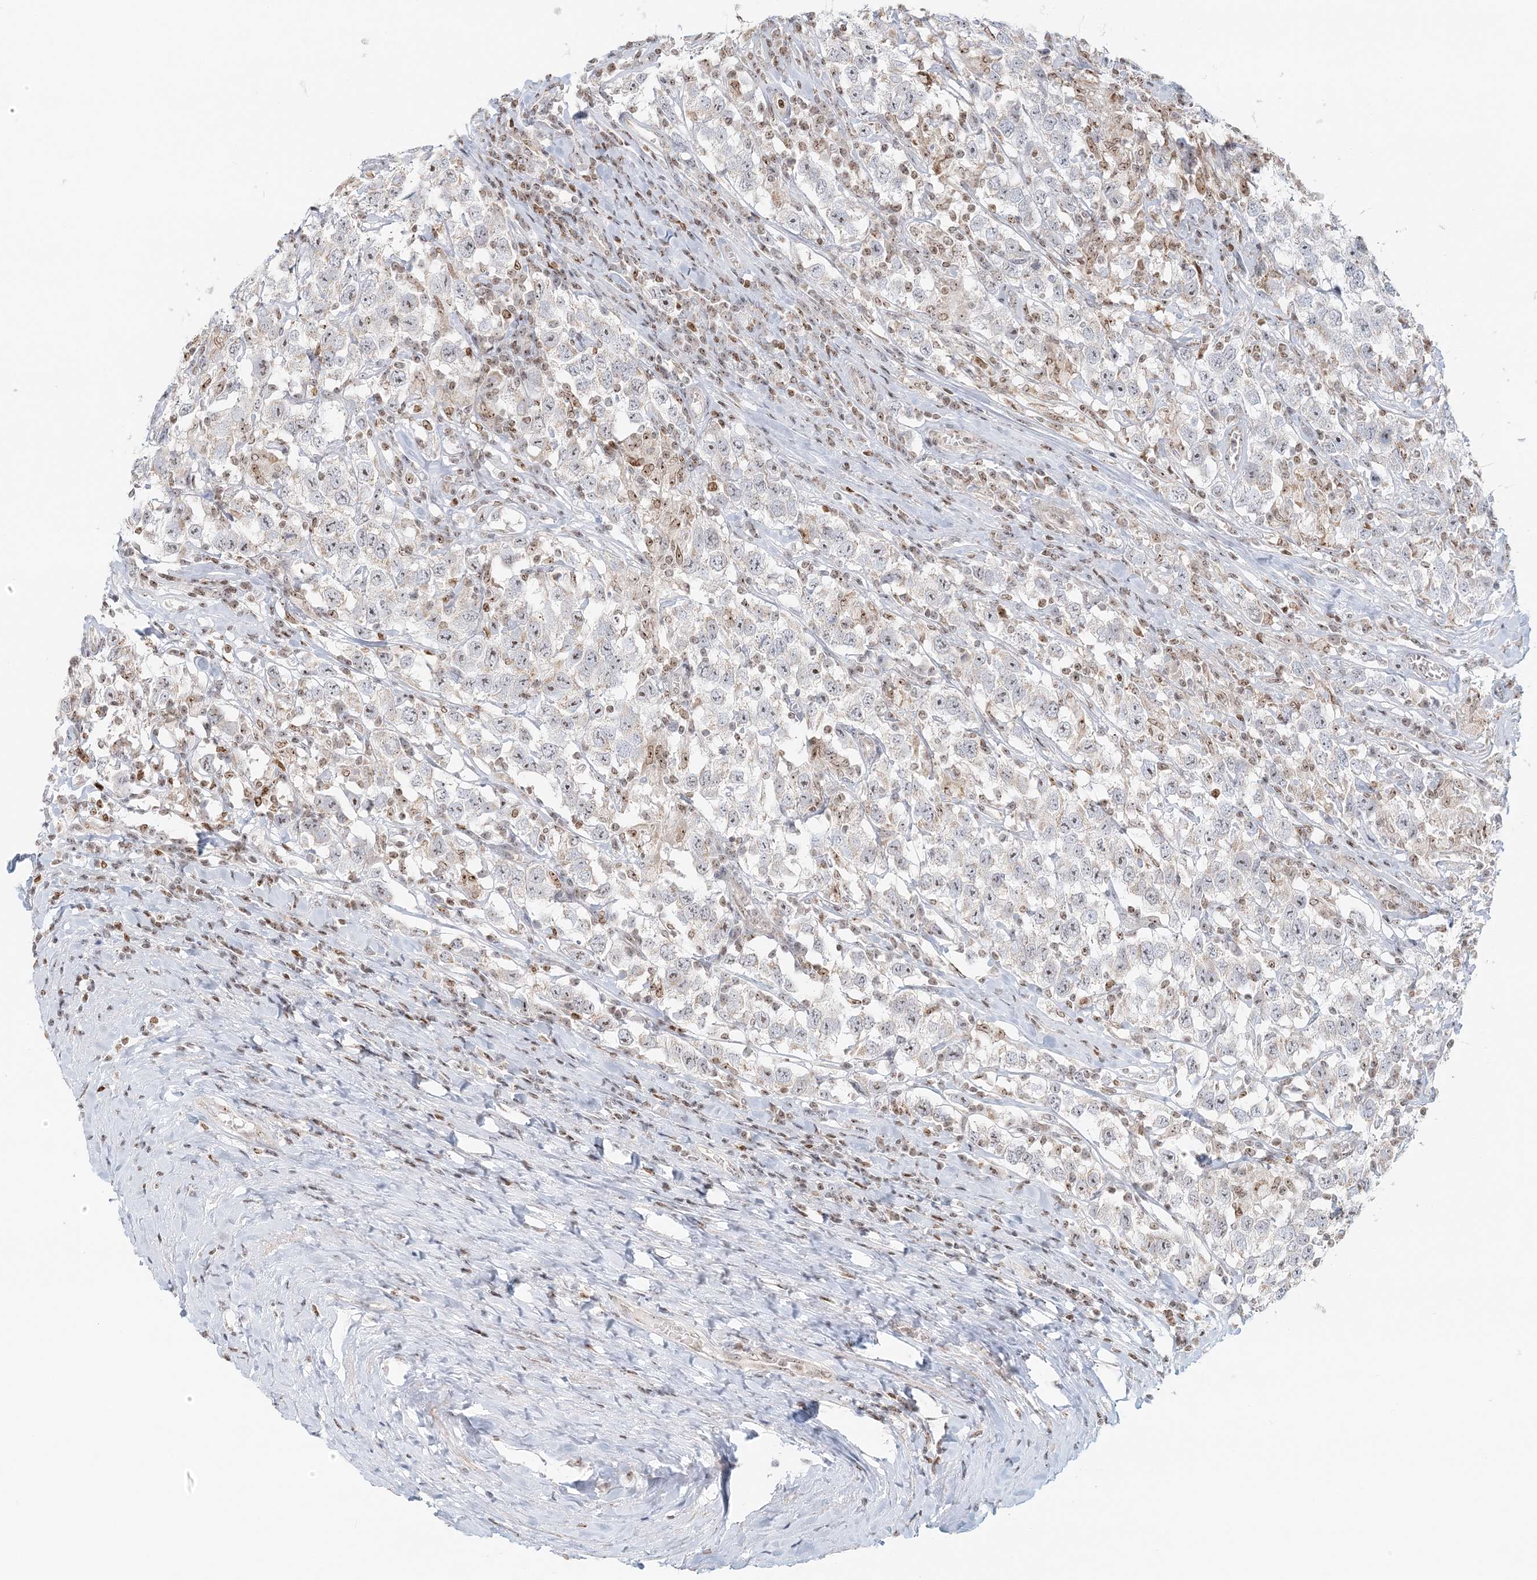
{"staining": {"intensity": "weak", "quantity": "<25%", "location": "nuclear"}, "tissue": "testis cancer", "cell_type": "Tumor cells", "image_type": "cancer", "snomed": [{"axis": "morphology", "description": "Seminoma, NOS"}, {"axis": "topography", "description": "Testis"}], "caption": "IHC photomicrograph of human seminoma (testis) stained for a protein (brown), which shows no positivity in tumor cells.", "gene": "UBE2F", "patient": {"sex": "male", "age": 41}}